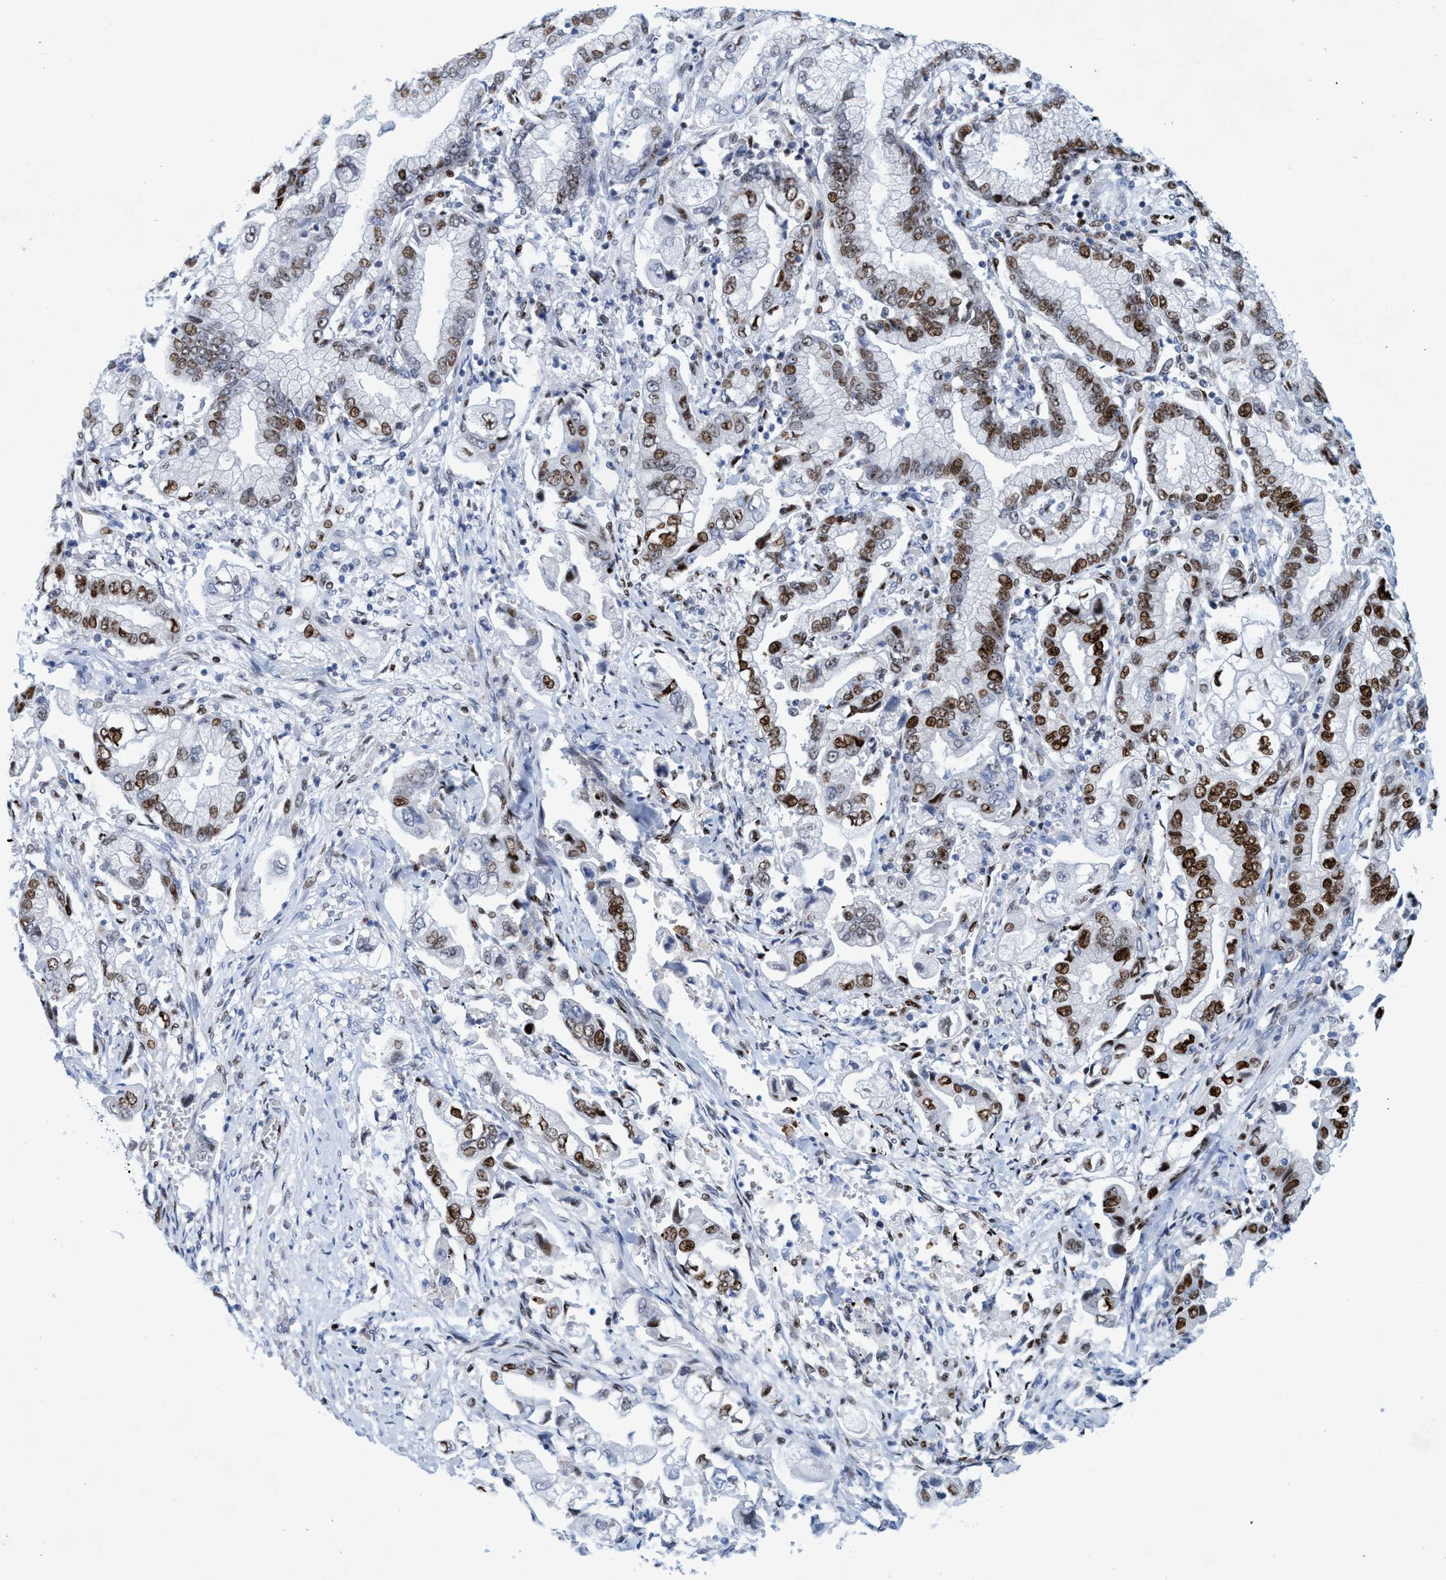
{"staining": {"intensity": "strong", "quantity": "25%-75%", "location": "nuclear"}, "tissue": "stomach cancer", "cell_type": "Tumor cells", "image_type": "cancer", "snomed": [{"axis": "morphology", "description": "Normal tissue, NOS"}, {"axis": "morphology", "description": "Adenocarcinoma, NOS"}, {"axis": "topography", "description": "Stomach"}], "caption": "About 25%-75% of tumor cells in human stomach cancer exhibit strong nuclear protein expression as visualized by brown immunohistochemical staining.", "gene": "R3HCC1", "patient": {"sex": "male", "age": 62}}